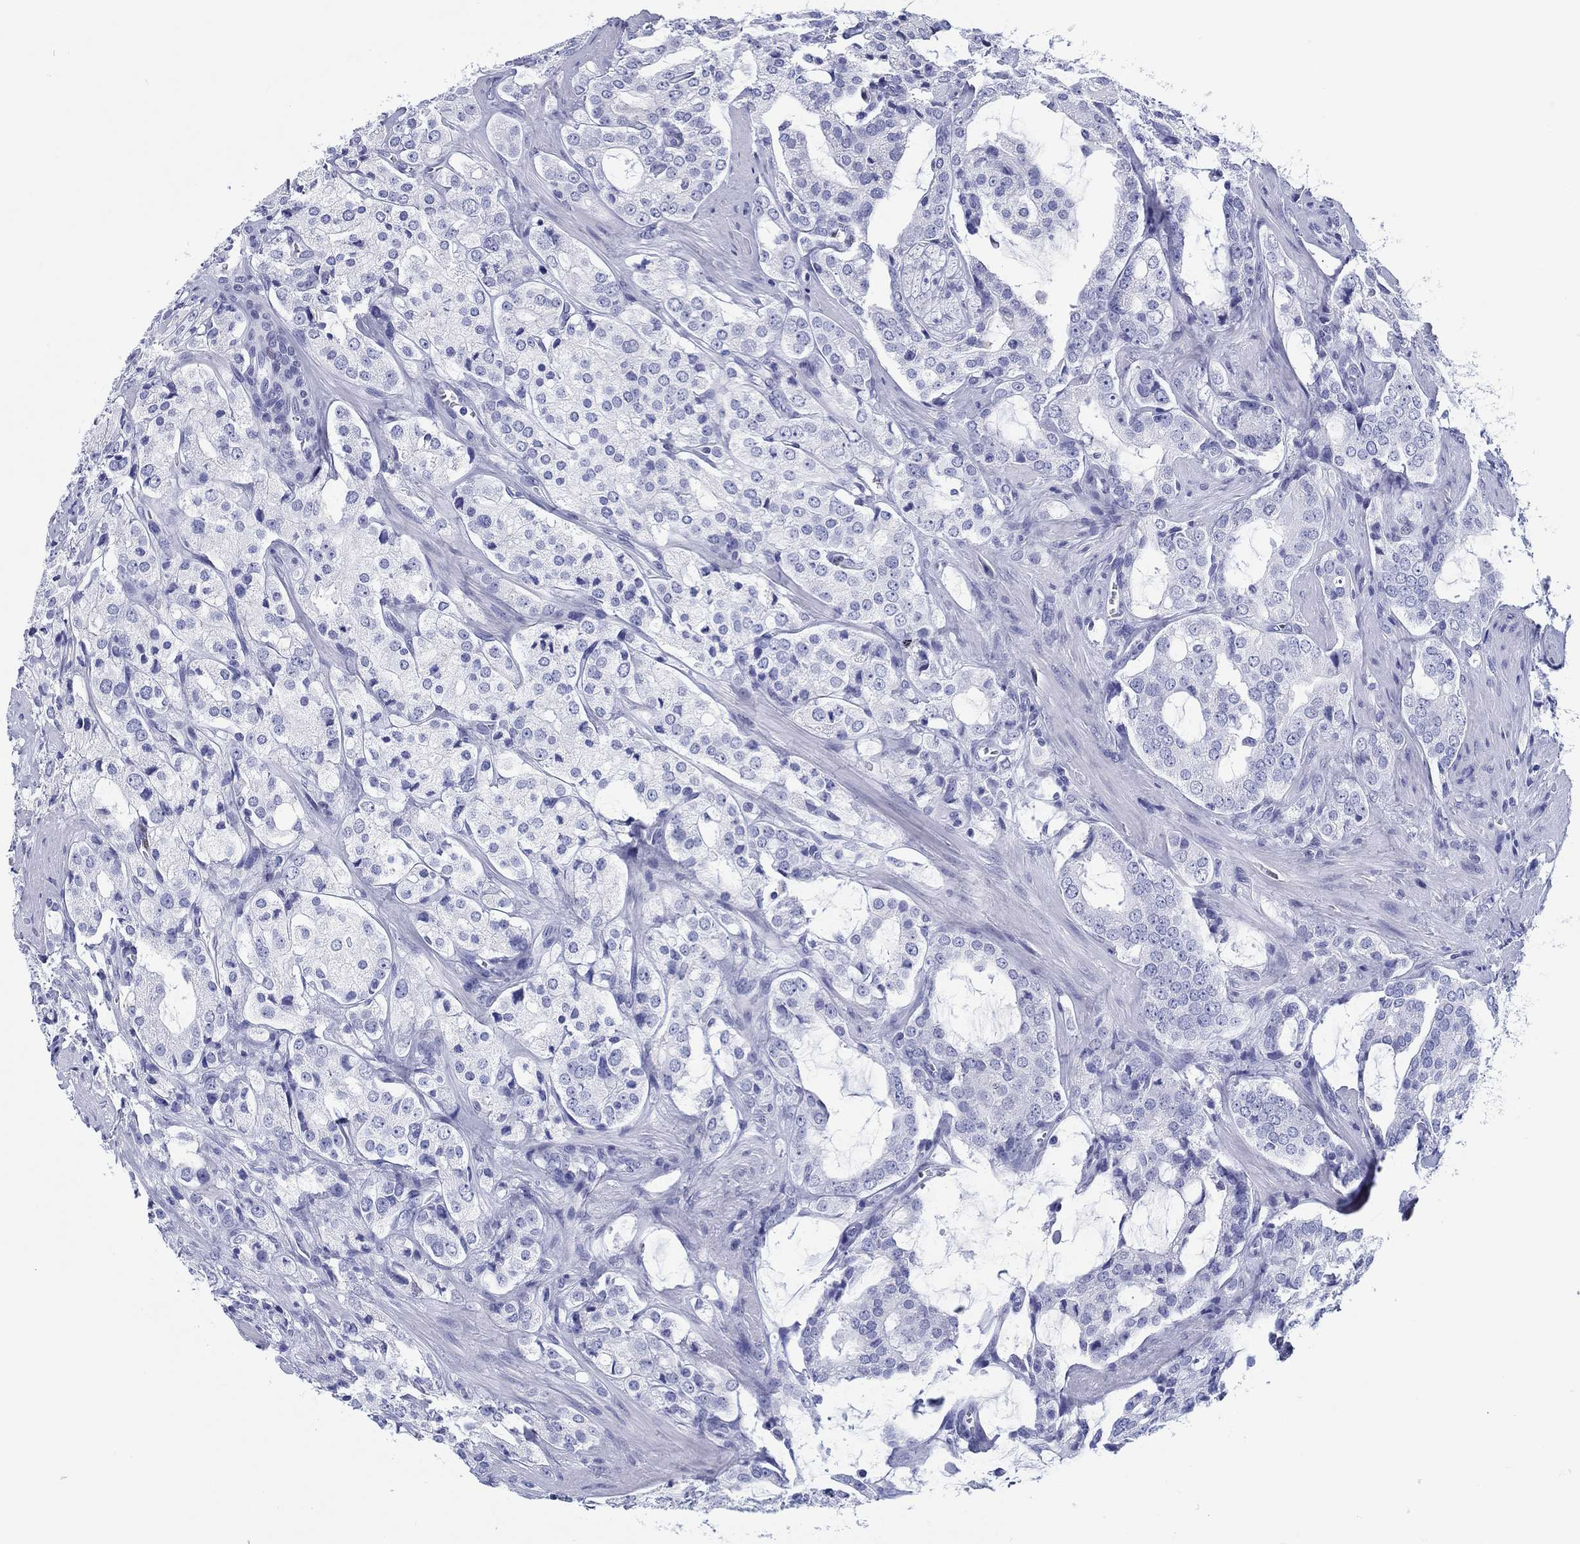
{"staining": {"intensity": "negative", "quantity": "none", "location": "none"}, "tissue": "prostate cancer", "cell_type": "Tumor cells", "image_type": "cancer", "snomed": [{"axis": "morphology", "description": "Adenocarcinoma, NOS"}, {"axis": "topography", "description": "Prostate"}], "caption": "Tumor cells show no significant positivity in adenocarcinoma (prostate).", "gene": "H1-1", "patient": {"sex": "male", "age": 66}}